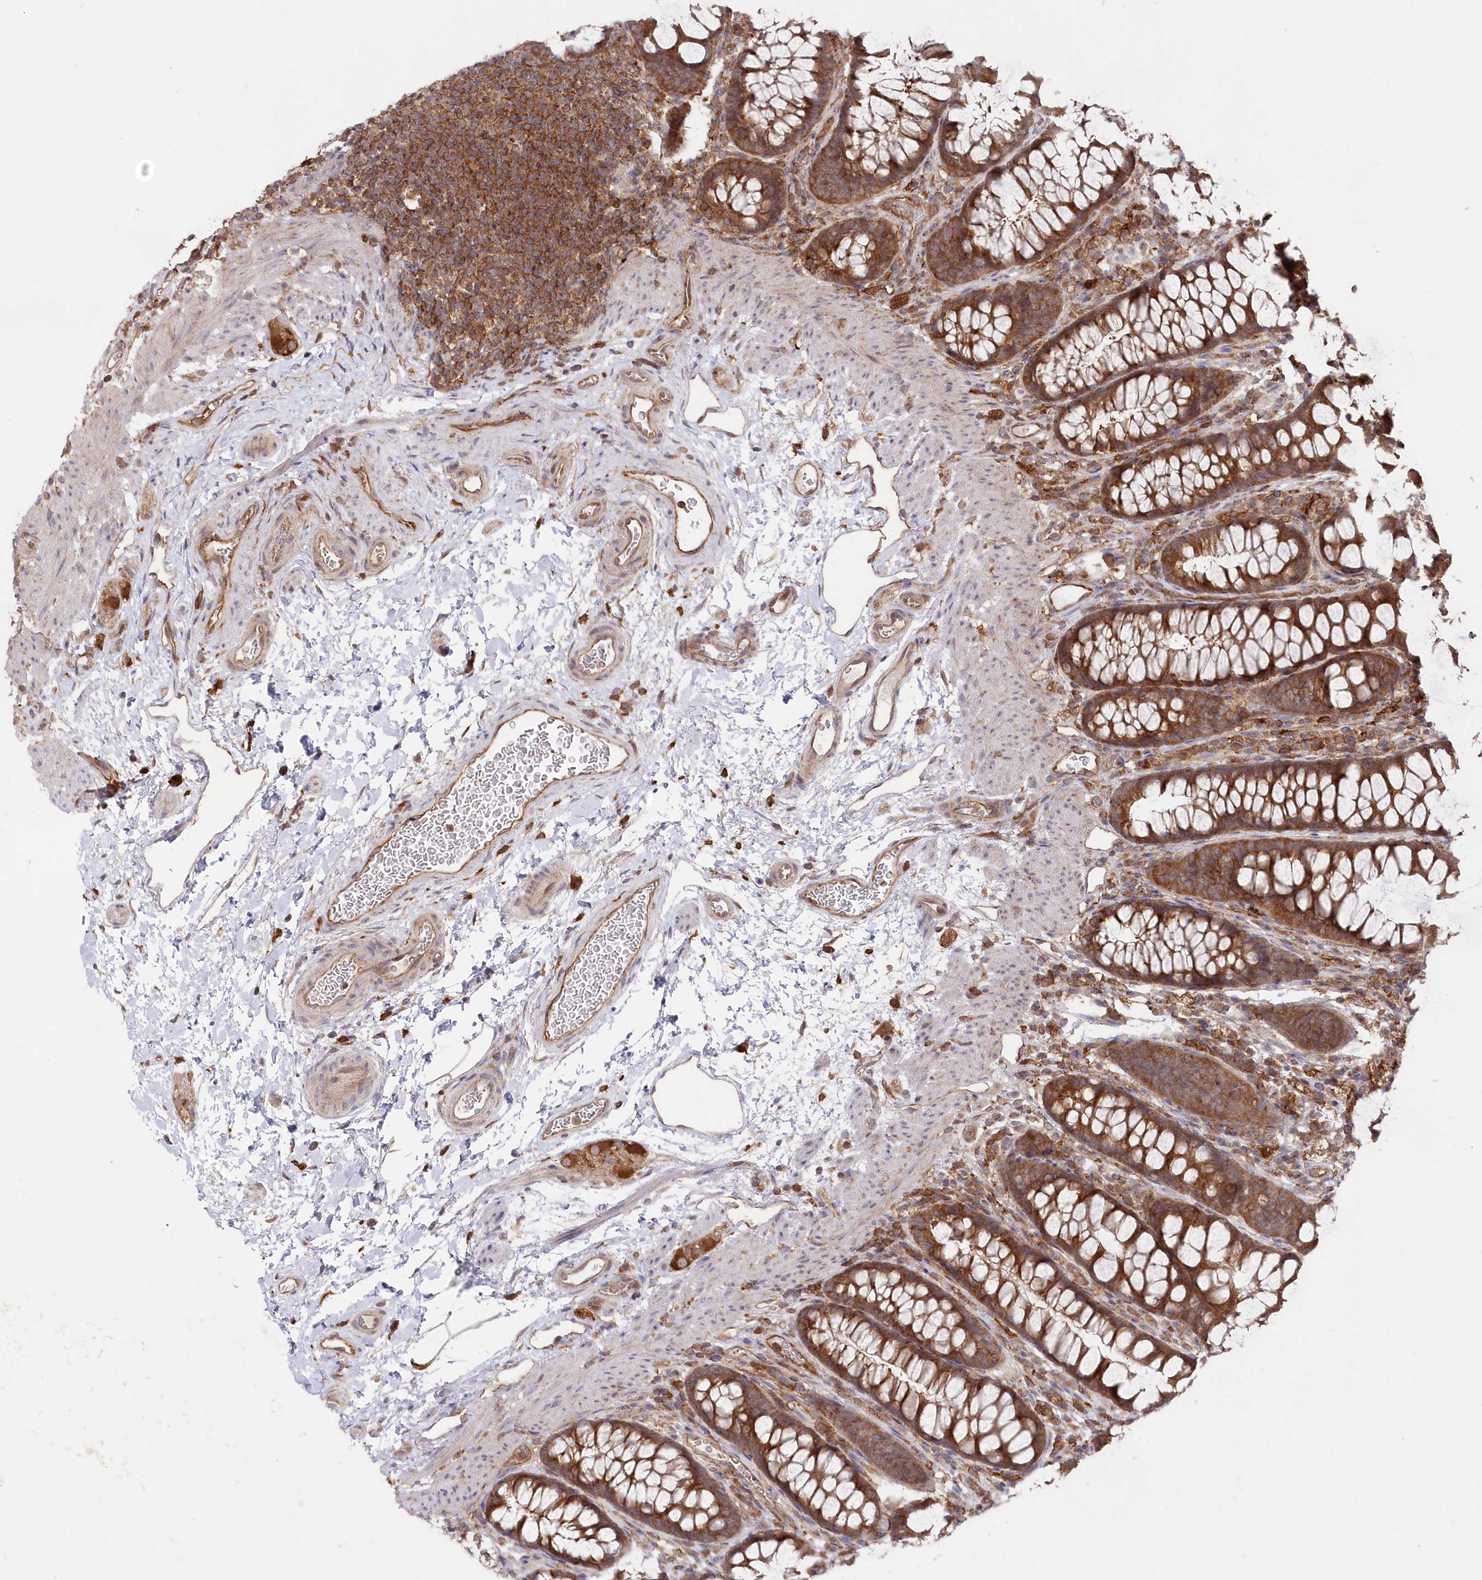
{"staining": {"intensity": "moderate", "quantity": ">75%", "location": "cytoplasmic/membranous"}, "tissue": "colon", "cell_type": "Endothelial cells", "image_type": "normal", "snomed": [{"axis": "morphology", "description": "Normal tissue, NOS"}, {"axis": "topography", "description": "Colon"}], "caption": "Immunohistochemistry (IHC) photomicrograph of unremarkable human colon stained for a protein (brown), which shows medium levels of moderate cytoplasmic/membranous staining in approximately >75% of endothelial cells.", "gene": "PPP1R21", "patient": {"sex": "female", "age": 62}}